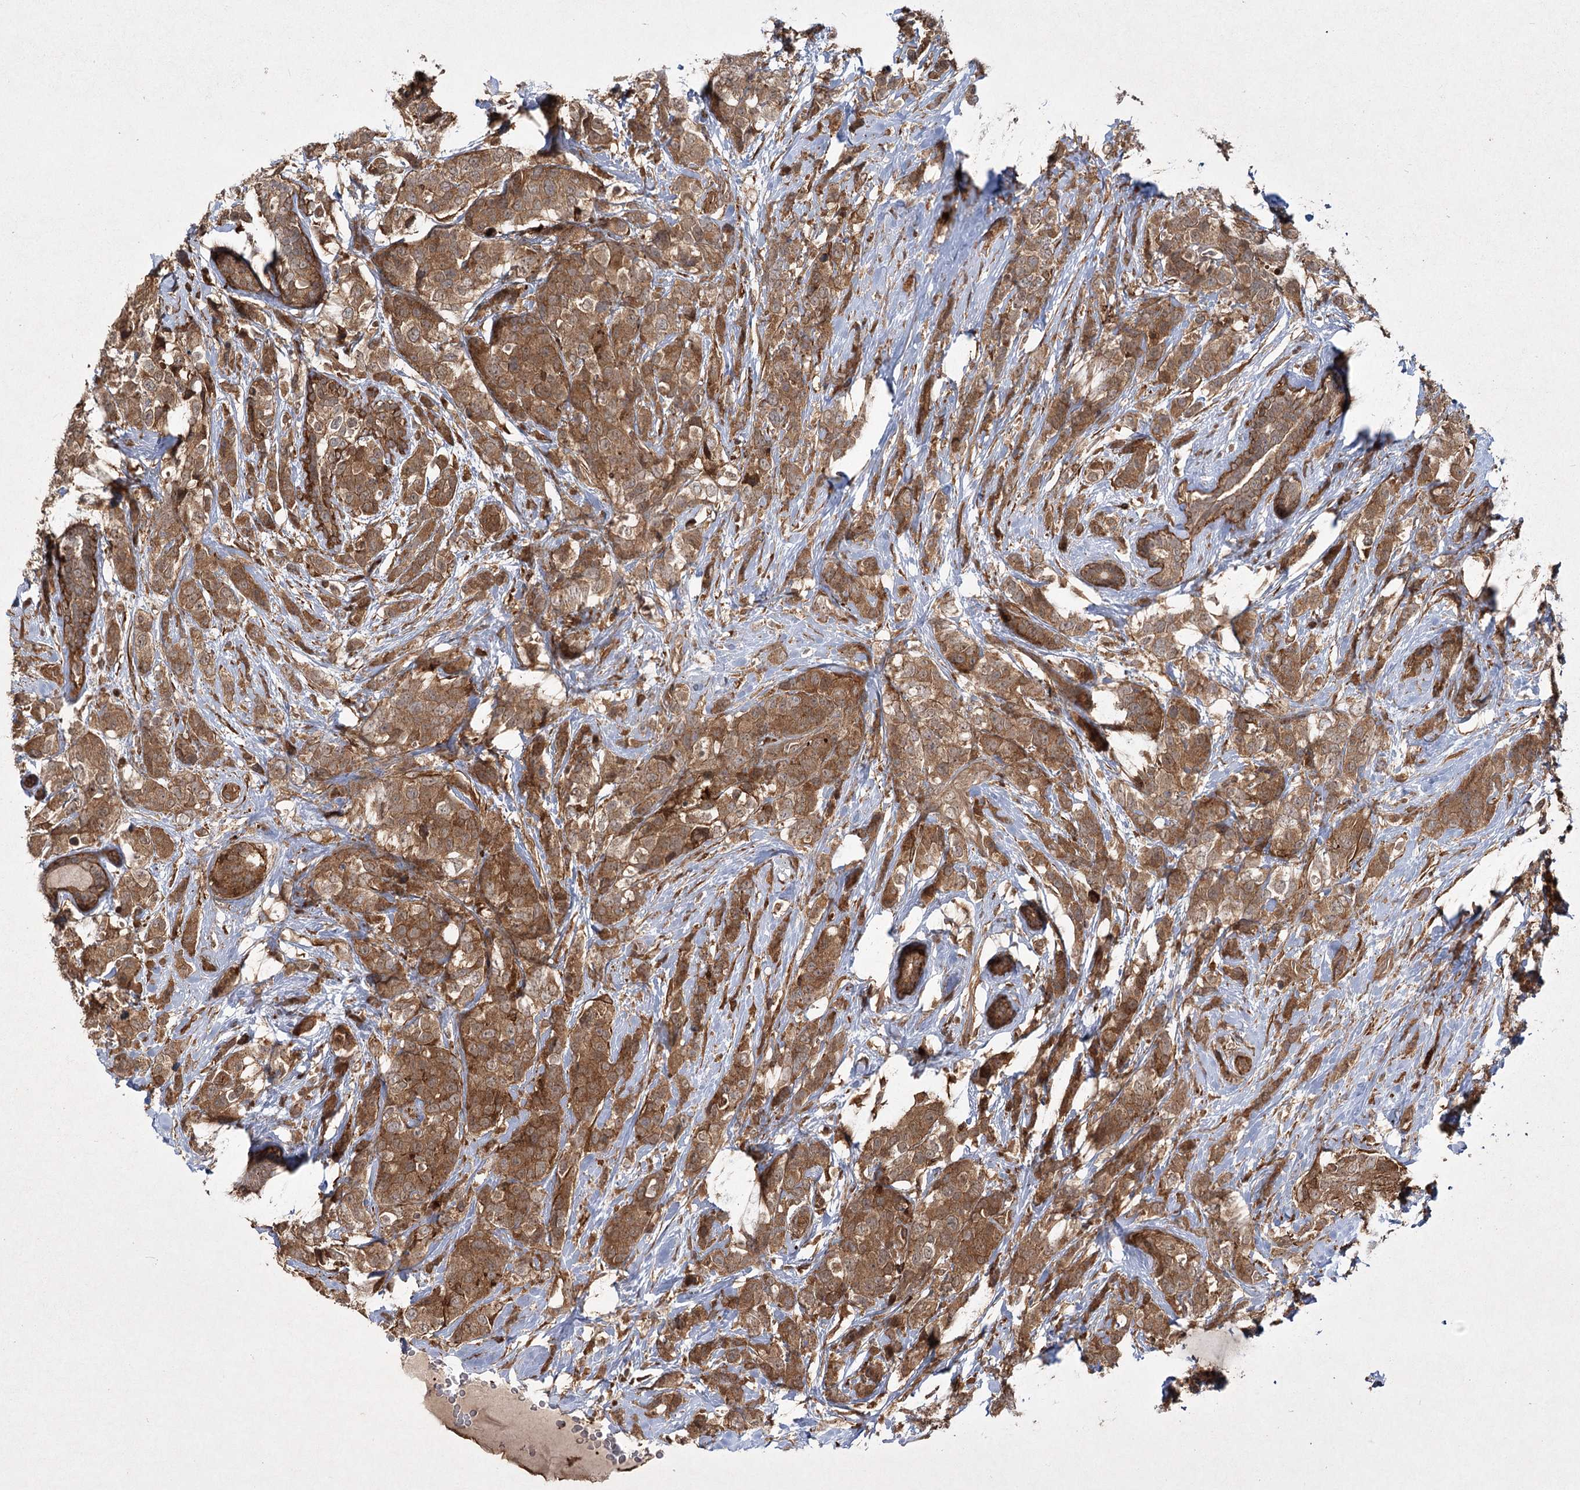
{"staining": {"intensity": "moderate", "quantity": ">75%", "location": "cytoplasmic/membranous"}, "tissue": "breast cancer", "cell_type": "Tumor cells", "image_type": "cancer", "snomed": [{"axis": "morphology", "description": "Lobular carcinoma"}, {"axis": "topography", "description": "Breast"}], "caption": "An image showing moderate cytoplasmic/membranous staining in approximately >75% of tumor cells in breast cancer, as visualized by brown immunohistochemical staining.", "gene": "MDFIC", "patient": {"sex": "female", "age": 59}}